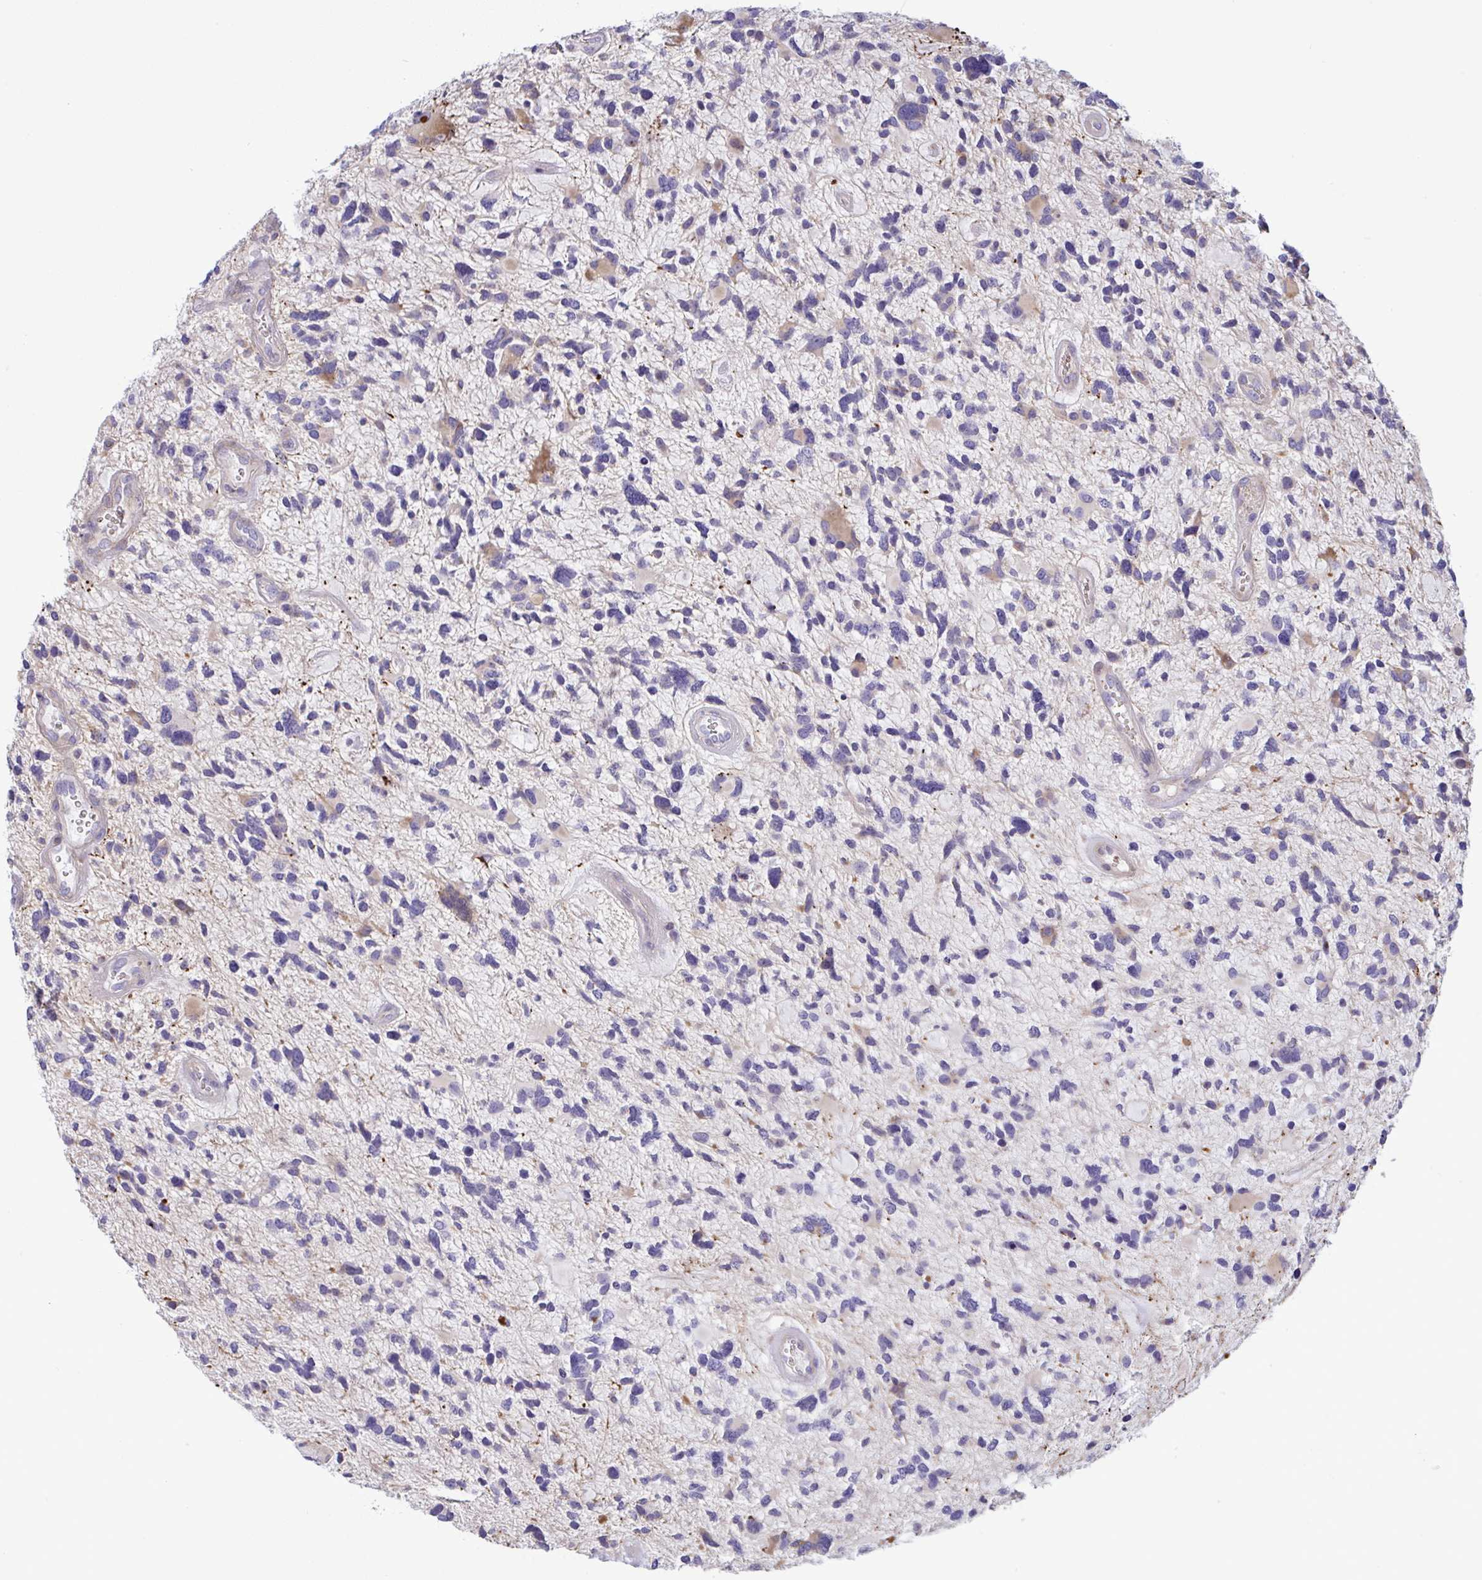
{"staining": {"intensity": "moderate", "quantity": "<25%", "location": "cytoplasmic/membranous"}, "tissue": "glioma", "cell_type": "Tumor cells", "image_type": "cancer", "snomed": [{"axis": "morphology", "description": "Glioma, malignant, High grade"}, {"axis": "topography", "description": "Brain"}], "caption": "The histopathology image shows a brown stain indicating the presence of a protein in the cytoplasmic/membranous of tumor cells in glioma.", "gene": "NTN1", "patient": {"sex": "female", "age": 11}}